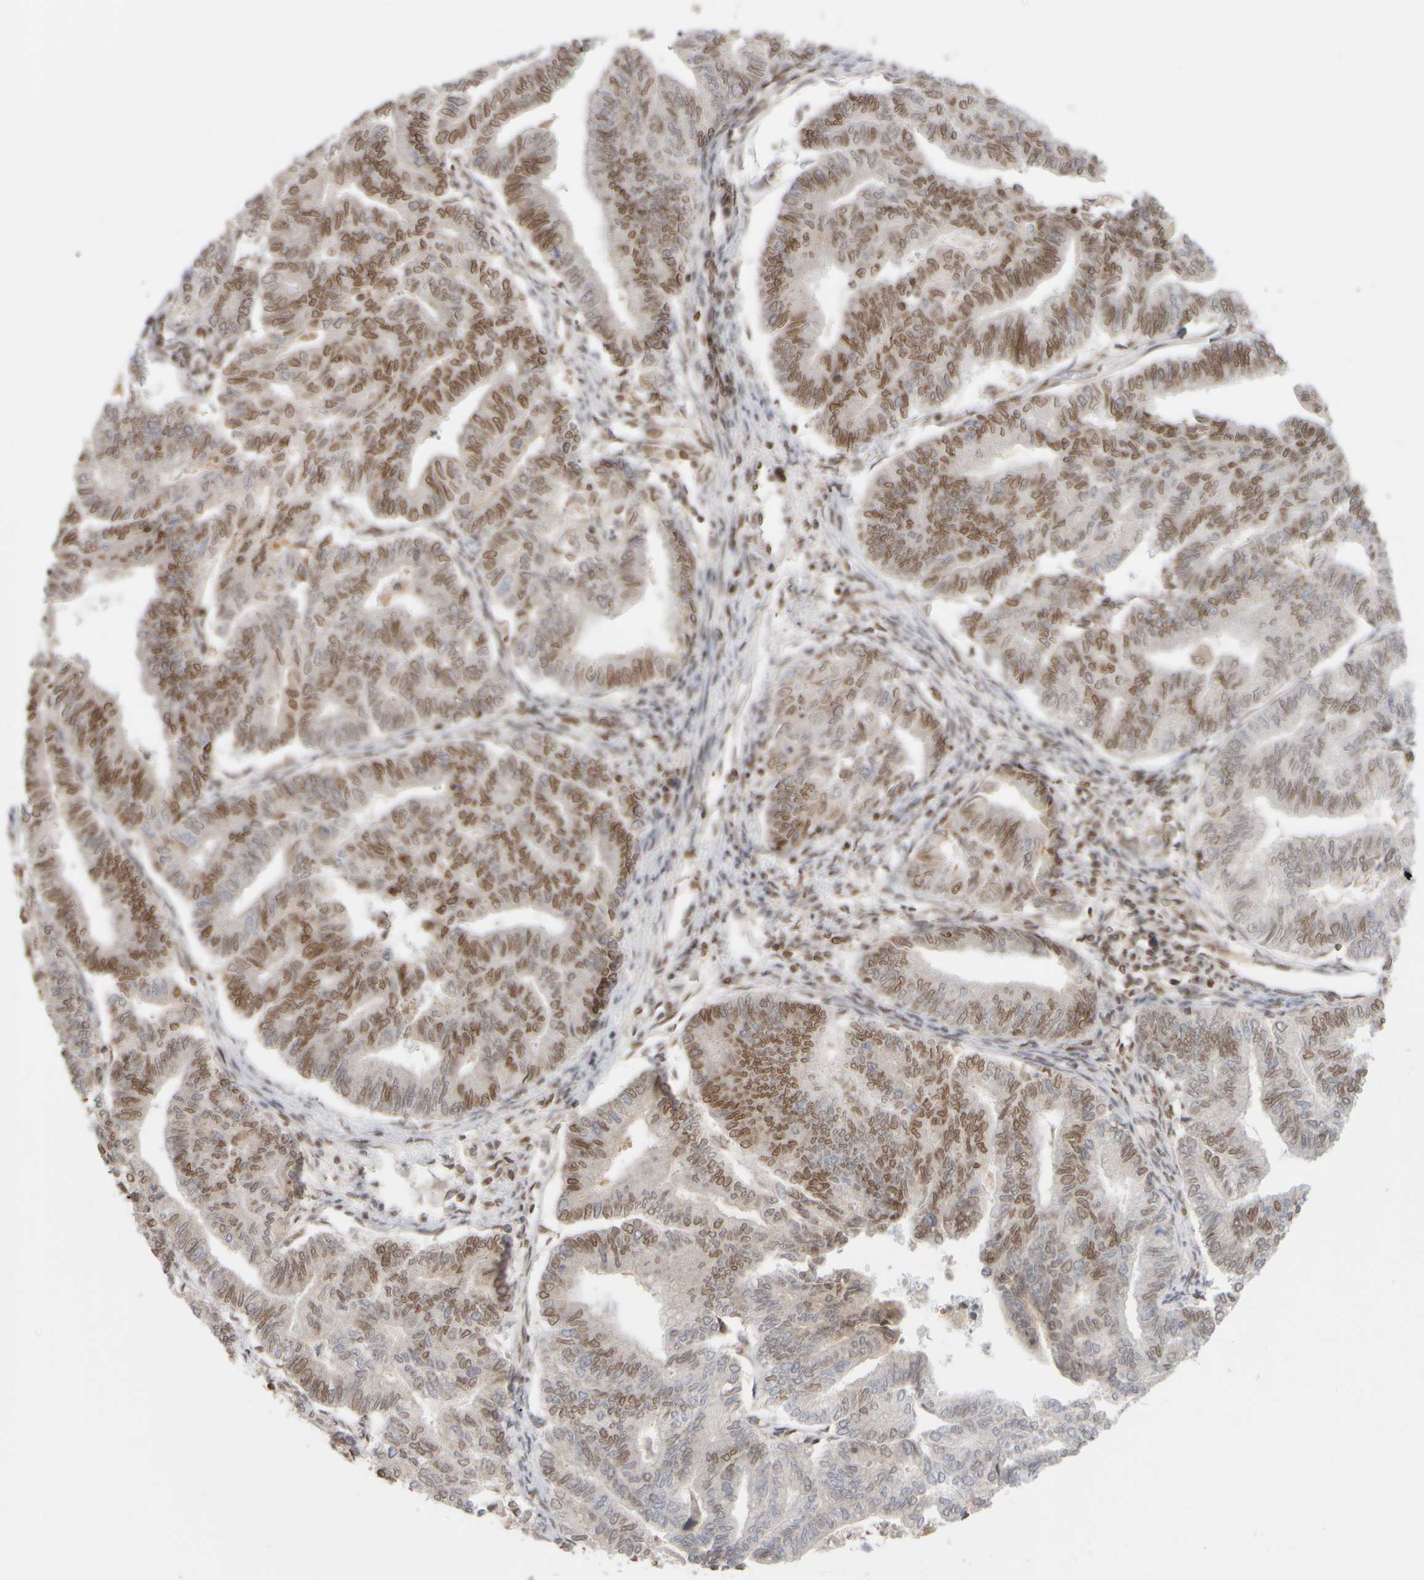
{"staining": {"intensity": "moderate", "quantity": "25%-75%", "location": "nuclear"}, "tissue": "endometrial cancer", "cell_type": "Tumor cells", "image_type": "cancer", "snomed": [{"axis": "morphology", "description": "Adenocarcinoma, NOS"}, {"axis": "topography", "description": "Endometrium"}], "caption": "The image displays a brown stain indicating the presence of a protein in the nuclear of tumor cells in endometrial adenocarcinoma.", "gene": "ZC3HC1", "patient": {"sex": "female", "age": 79}}